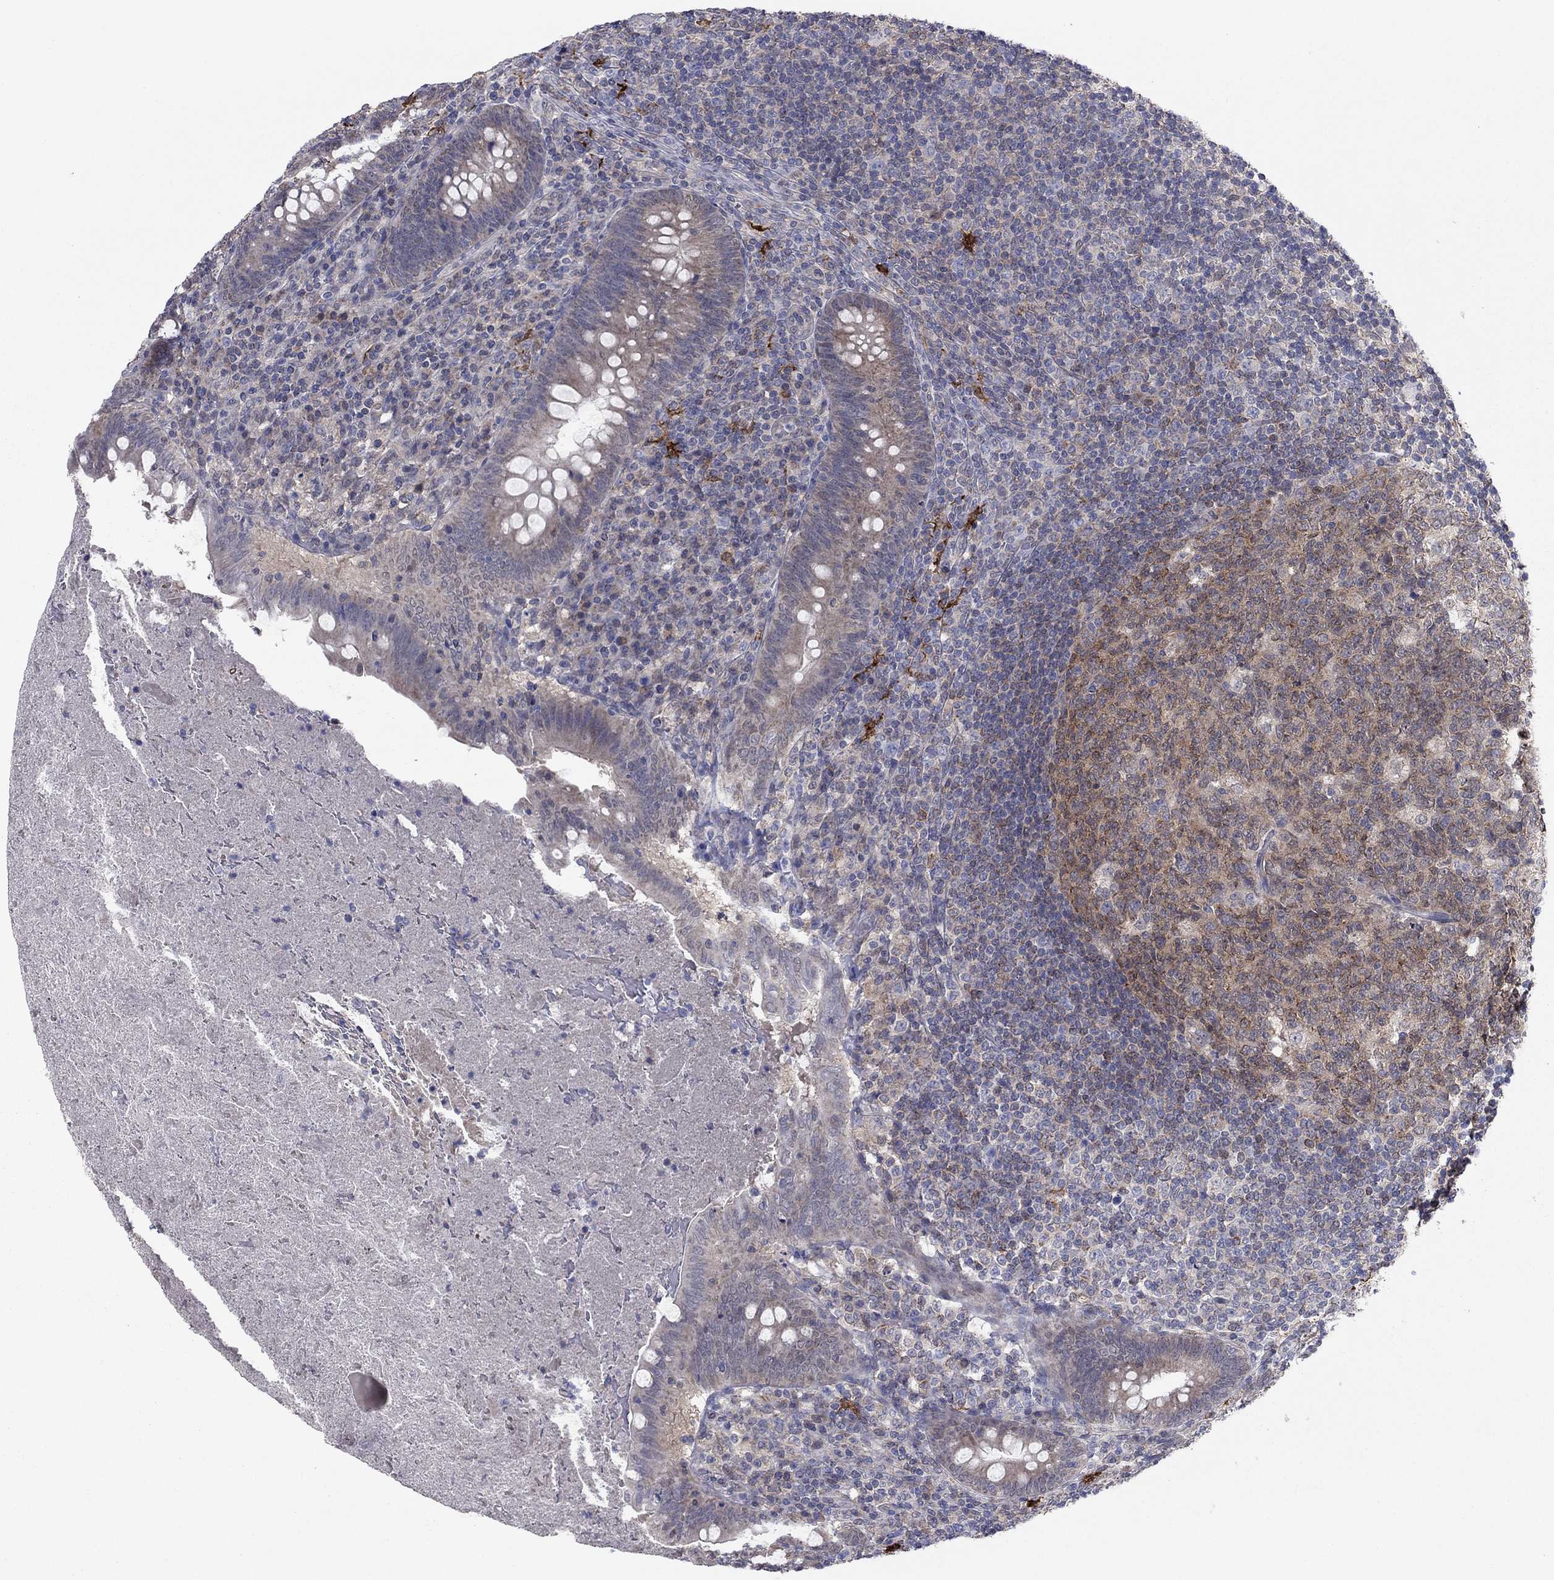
{"staining": {"intensity": "negative", "quantity": "none", "location": "none"}, "tissue": "appendix", "cell_type": "Glandular cells", "image_type": "normal", "snomed": [{"axis": "morphology", "description": "Normal tissue, NOS"}, {"axis": "topography", "description": "Appendix"}], "caption": "IHC of unremarkable human appendix exhibits no staining in glandular cells. (Stains: DAB immunohistochemistry with hematoxylin counter stain, Microscopy: brightfield microscopy at high magnification).", "gene": "GRHPR", "patient": {"sex": "male", "age": 47}}